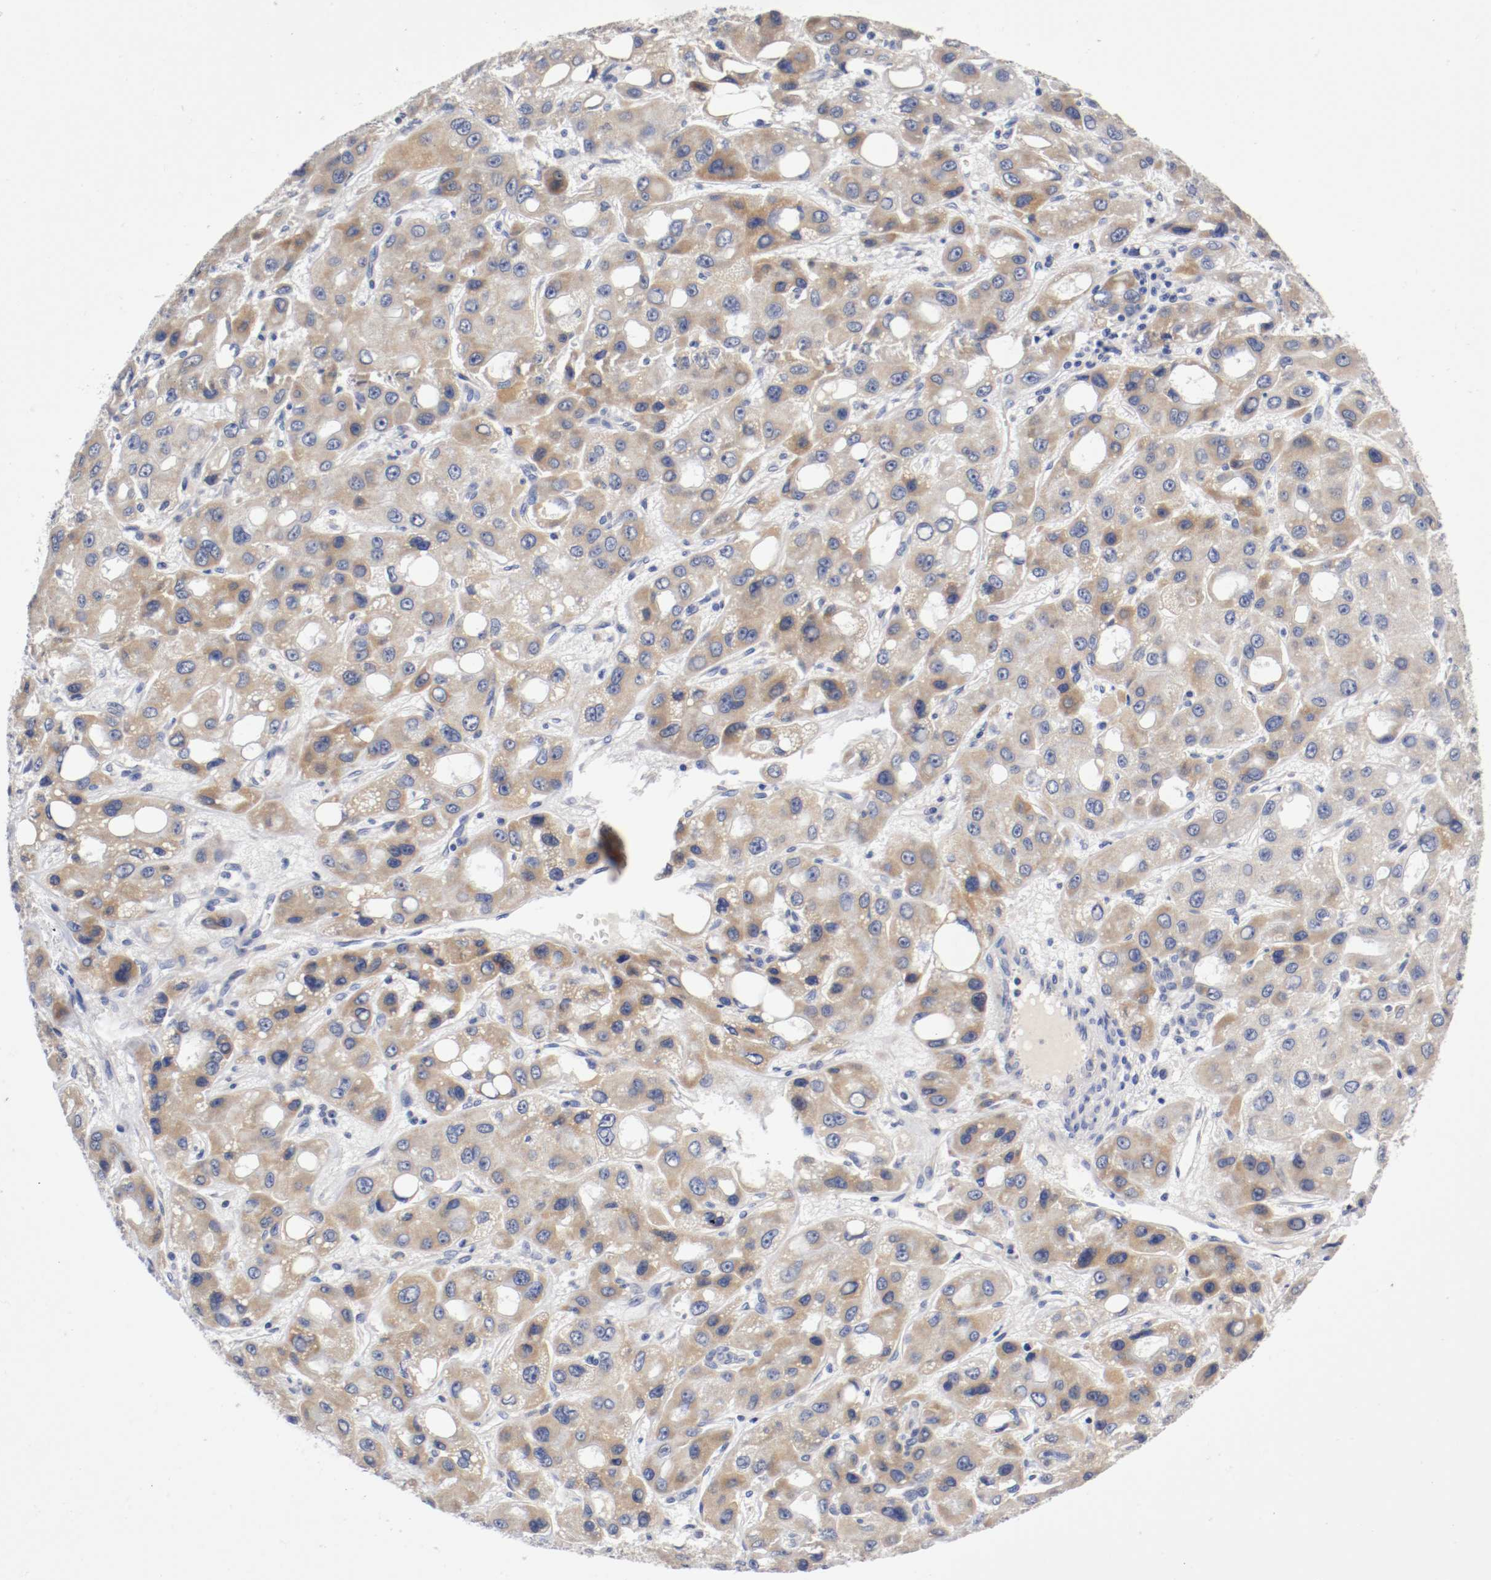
{"staining": {"intensity": "weak", "quantity": "25%-75%", "location": "cytoplasmic/membranous"}, "tissue": "liver cancer", "cell_type": "Tumor cells", "image_type": "cancer", "snomed": [{"axis": "morphology", "description": "Carcinoma, Hepatocellular, NOS"}, {"axis": "topography", "description": "Liver"}], "caption": "DAB (3,3'-diaminobenzidine) immunohistochemical staining of human hepatocellular carcinoma (liver) demonstrates weak cytoplasmic/membranous protein positivity in about 25%-75% of tumor cells.", "gene": "PCSK6", "patient": {"sex": "male", "age": 55}}